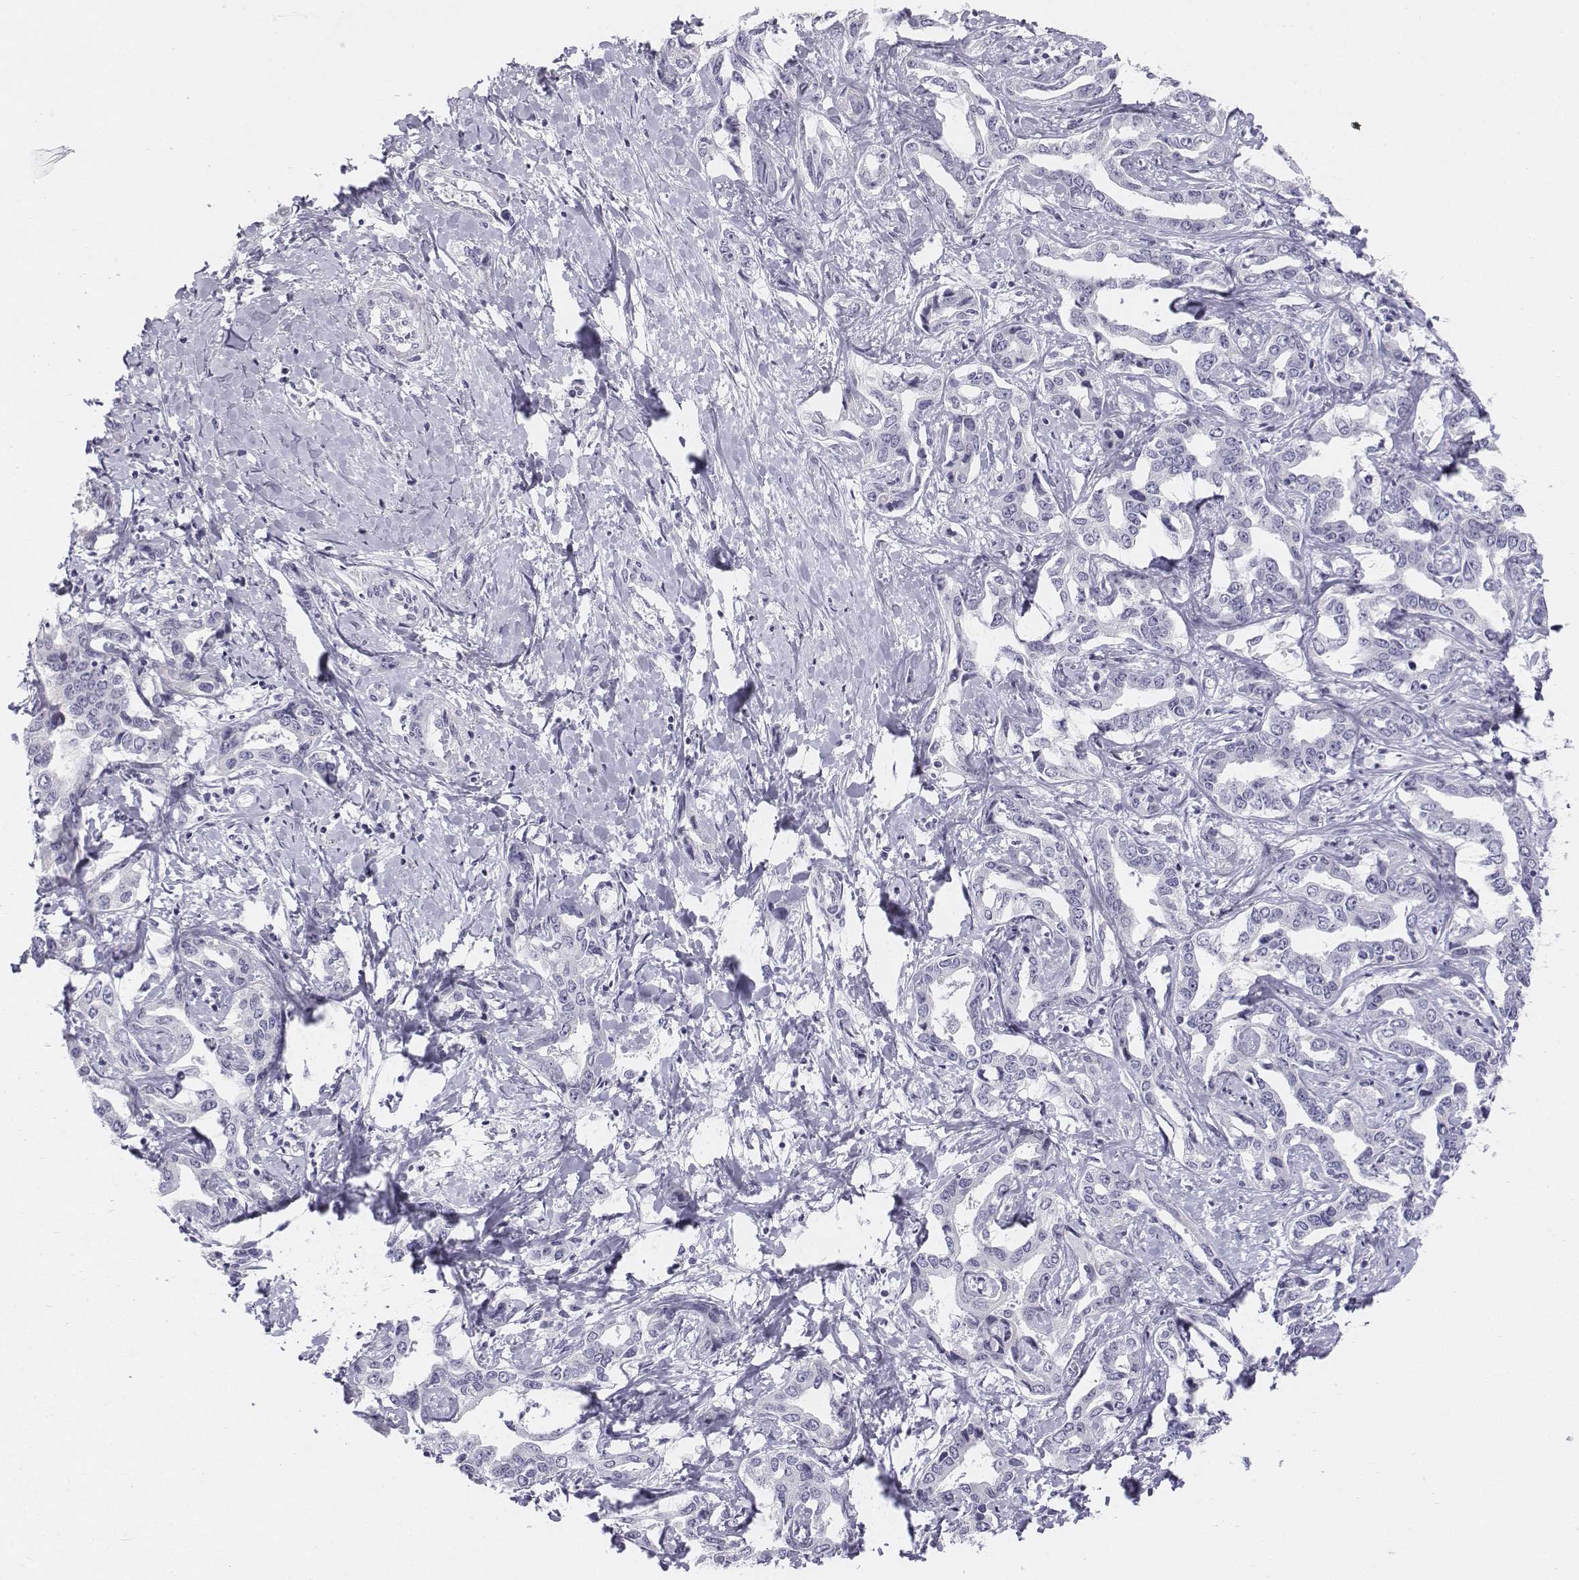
{"staining": {"intensity": "negative", "quantity": "none", "location": "none"}, "tissue": "liver cancer", "cell_type": "Tumor cells", "image_type": "cancer", "snomed": [{"axis": "morphology", "description": "Cholangiocarcinoma"}, {"axis": "topography", "description": "Liver"}], "caption": "An immunohistochemistry (IHC) photomicrograph of liver cancer (cholangiocarcinoma) is shown. There is no staining in tumor cells of liver cancer (cholangiocarcinoma).", "gene": "TH", "patient": {"sex": "male", "age": 59}}